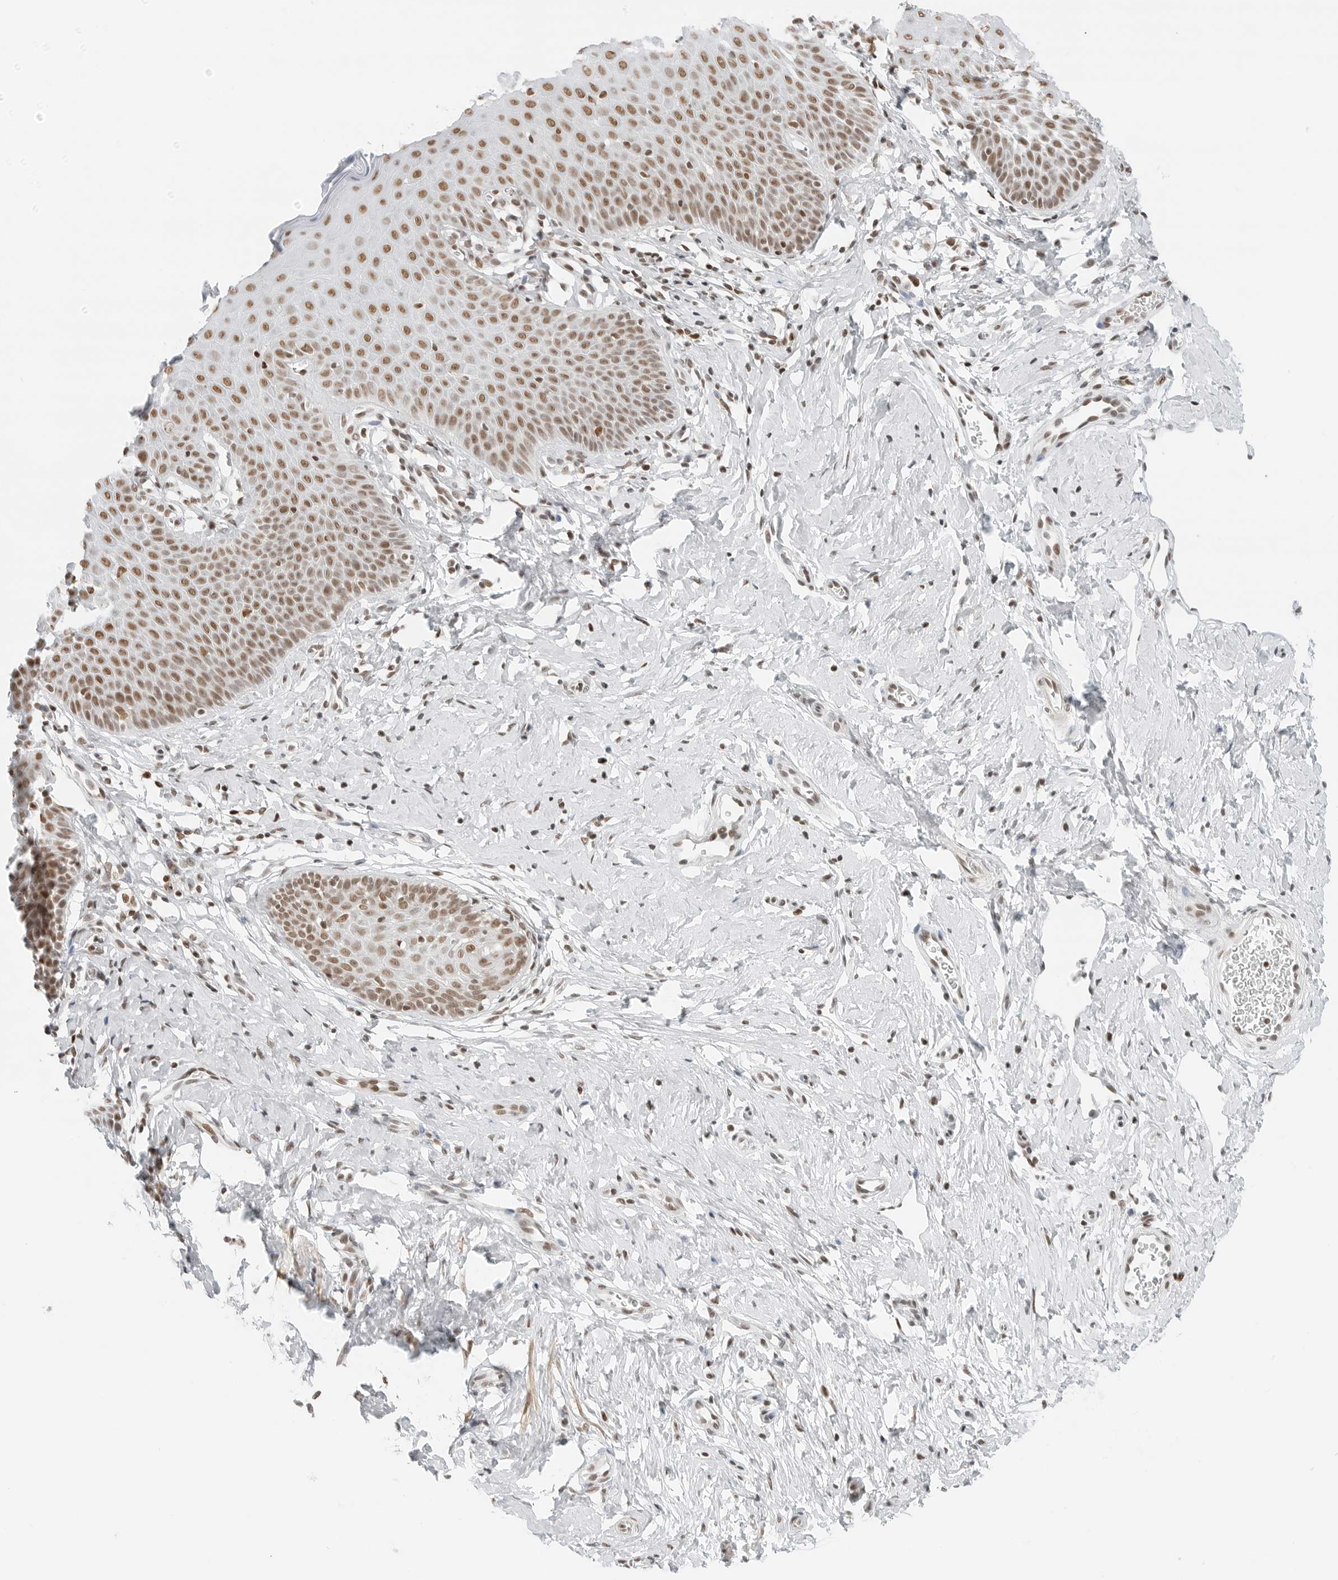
{"staining": {"intensity": "moderate", "quantity": ">75%", "location": "nuclear"}, "tissue": "cervix", "cell_type": "Glandular cells", "image_type": "normal", "snomed": [{"axis": "morphology", "description": "Normal tissue, NOS"}, {"axis": "topography", "description": "Cervix"}], "caption": "About >75% of glandular cells in normal cervix demonstrate moderate nuclear protein expression as visualized by brown immunohistochemical staining.", "gene": "CRTC2", "patient": {"sex": "female", "age": 36}}